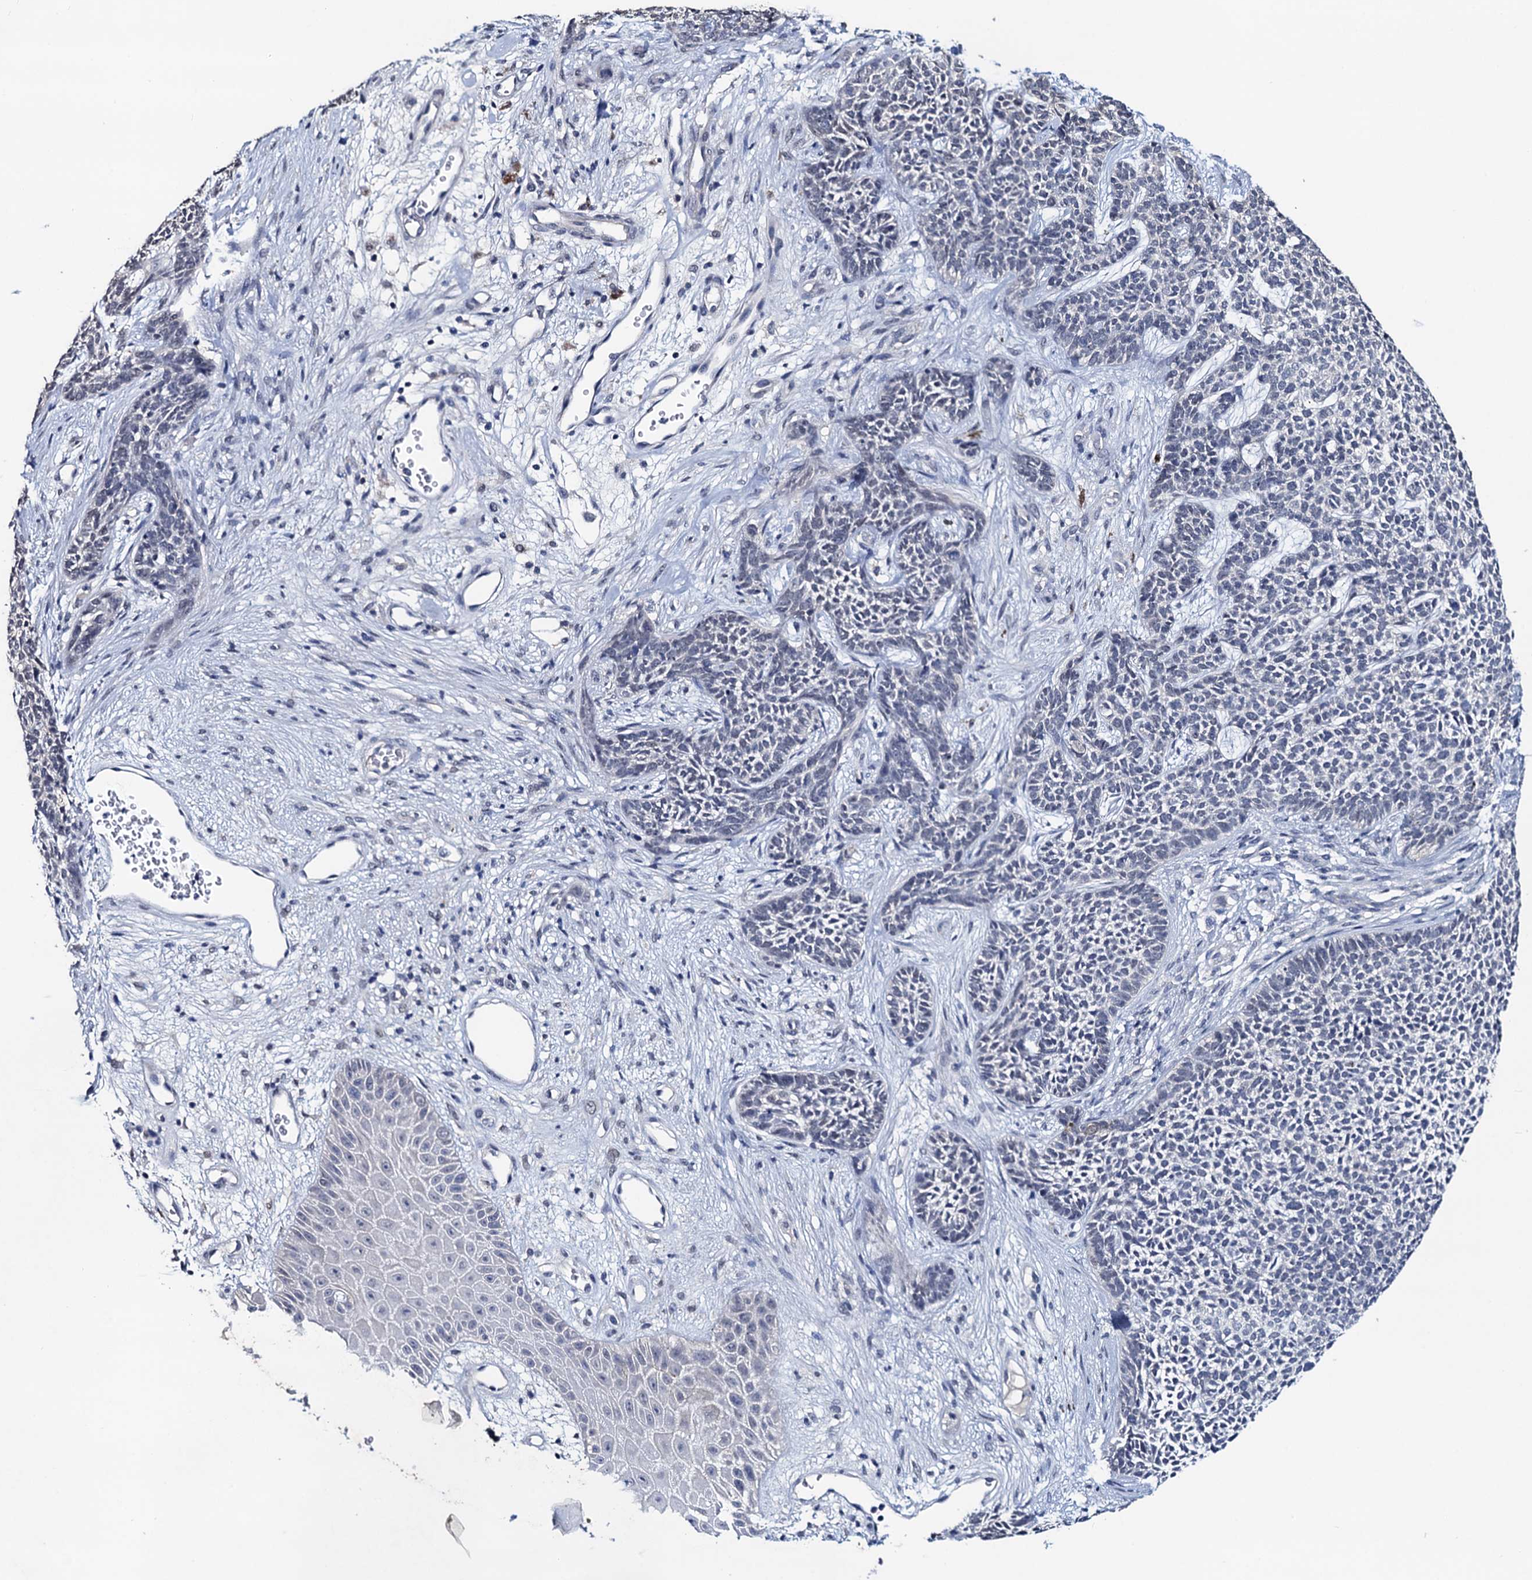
{"staining": {"intensity": "negative", "quantity": "none", "location": "none"}, "tissue": "skin cancer", "cell_type": "Tumor cells", "image_type": "cancer", "snomed": [{"axis": "morphology", "description": "Basal cell carcinoma"}, {"axis": "topography", "description": "Skin"}], "caption": "A high-resolution micrograph shows immunohistochemistry staining of skin cancer, which shows no significant positivity in tumor cells.", "gene": "RTKN2", "patient": {"sex": "female", "age": 84}}